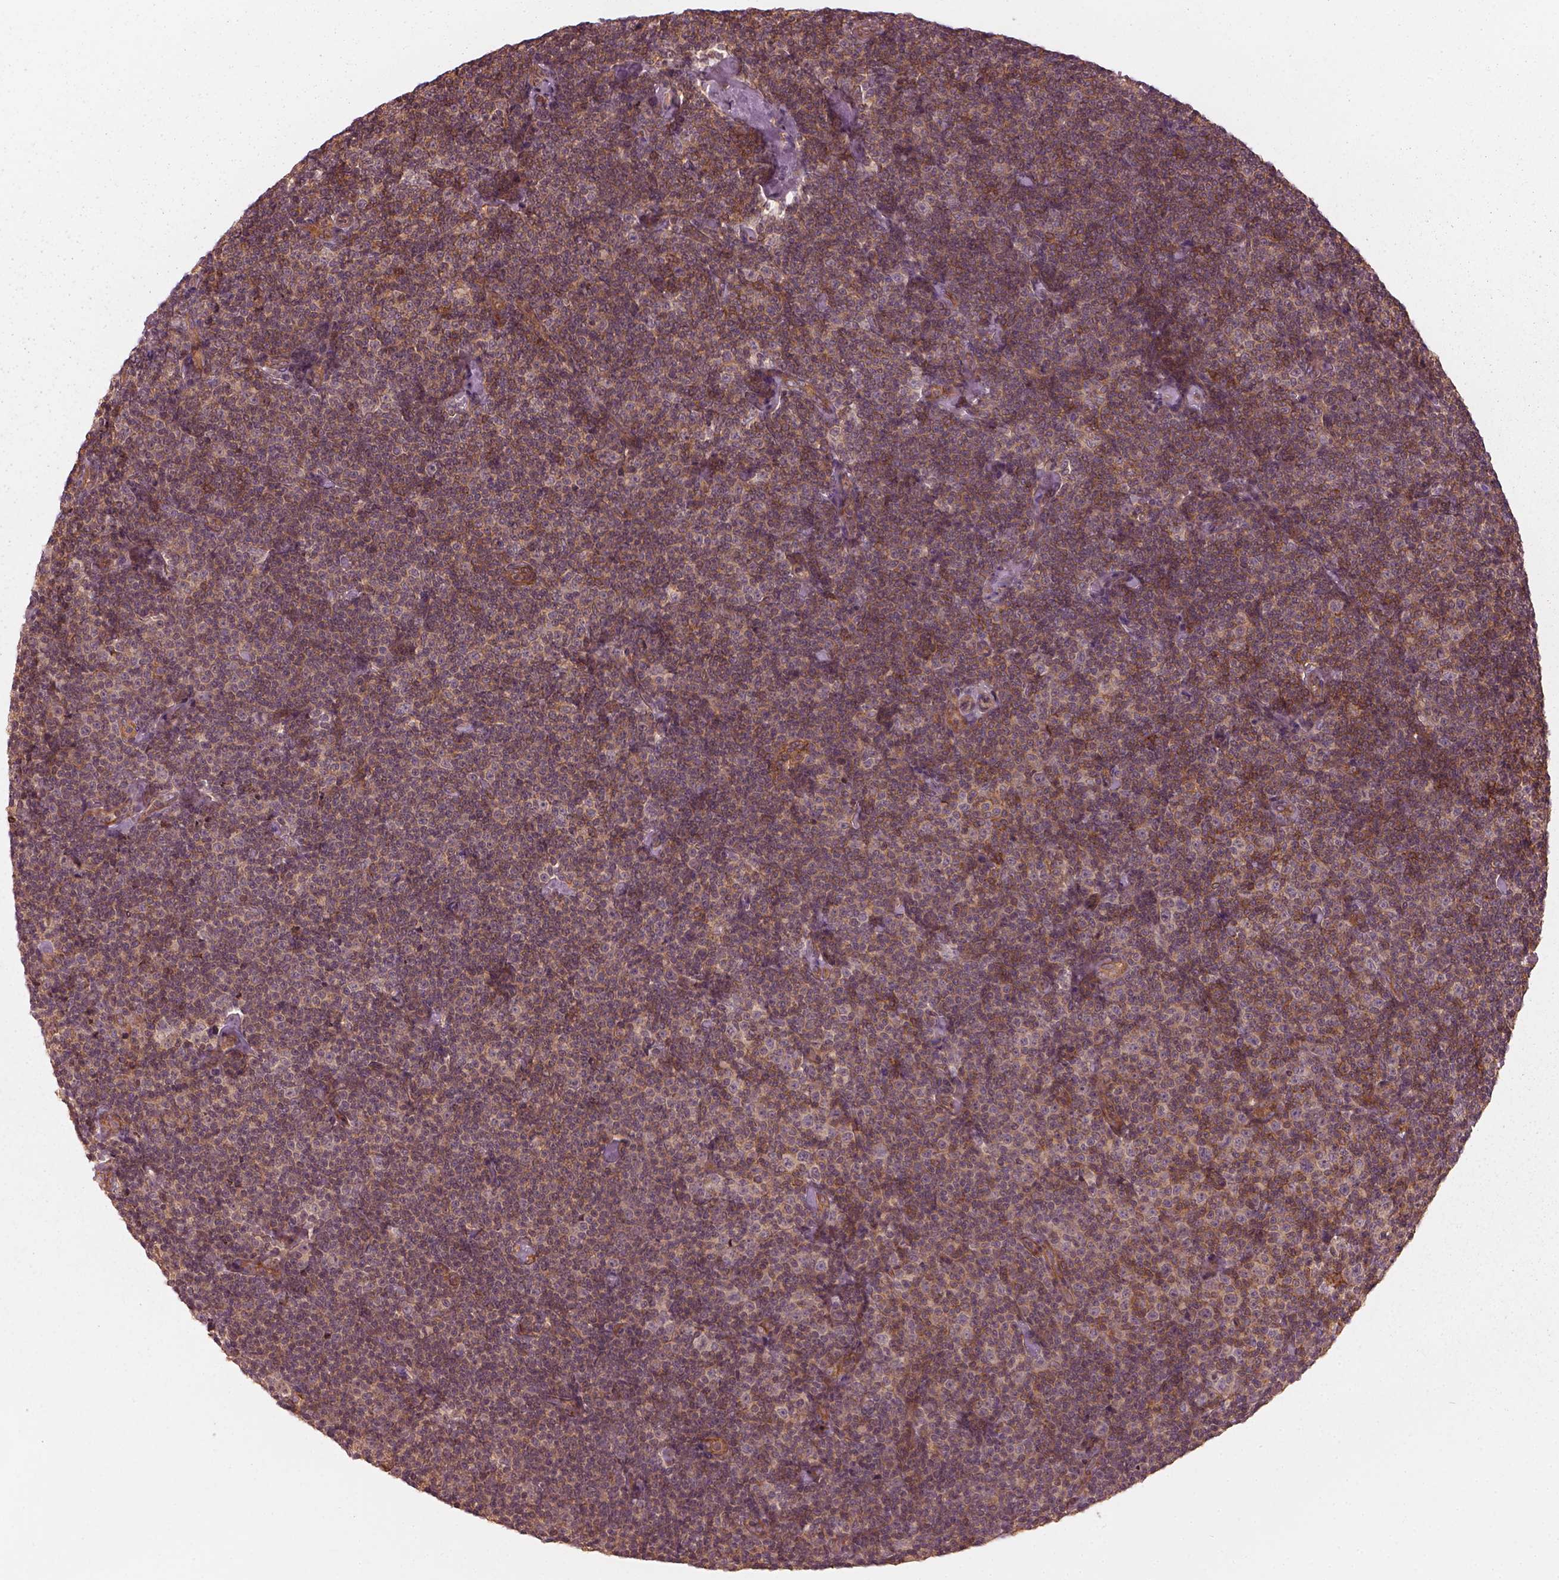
{"staining": {"intensity": "moderate", "quantity": ">75%", "location": "cytoplasmic/membranous"}, "tissue": "lymphoma", "cell_type": "Tumor cells", "image_type": "cancer", "snomed": [{"axis": "morphology", "description": "Malignant lymphoma, non-Hodgkin's type, Low grade"}, {"axis": "topography", "description": "Lymph node"}], "caption": "The photomicrograph exhibits a brown stain indicating the presence of a protein in the cytoplasmic/membranous of tumor cells in low-grade malignant lymphoma, non-Hodgkin's type.", "gene": "FAM107B", "patient": {"sex": "male", "age": 81}}